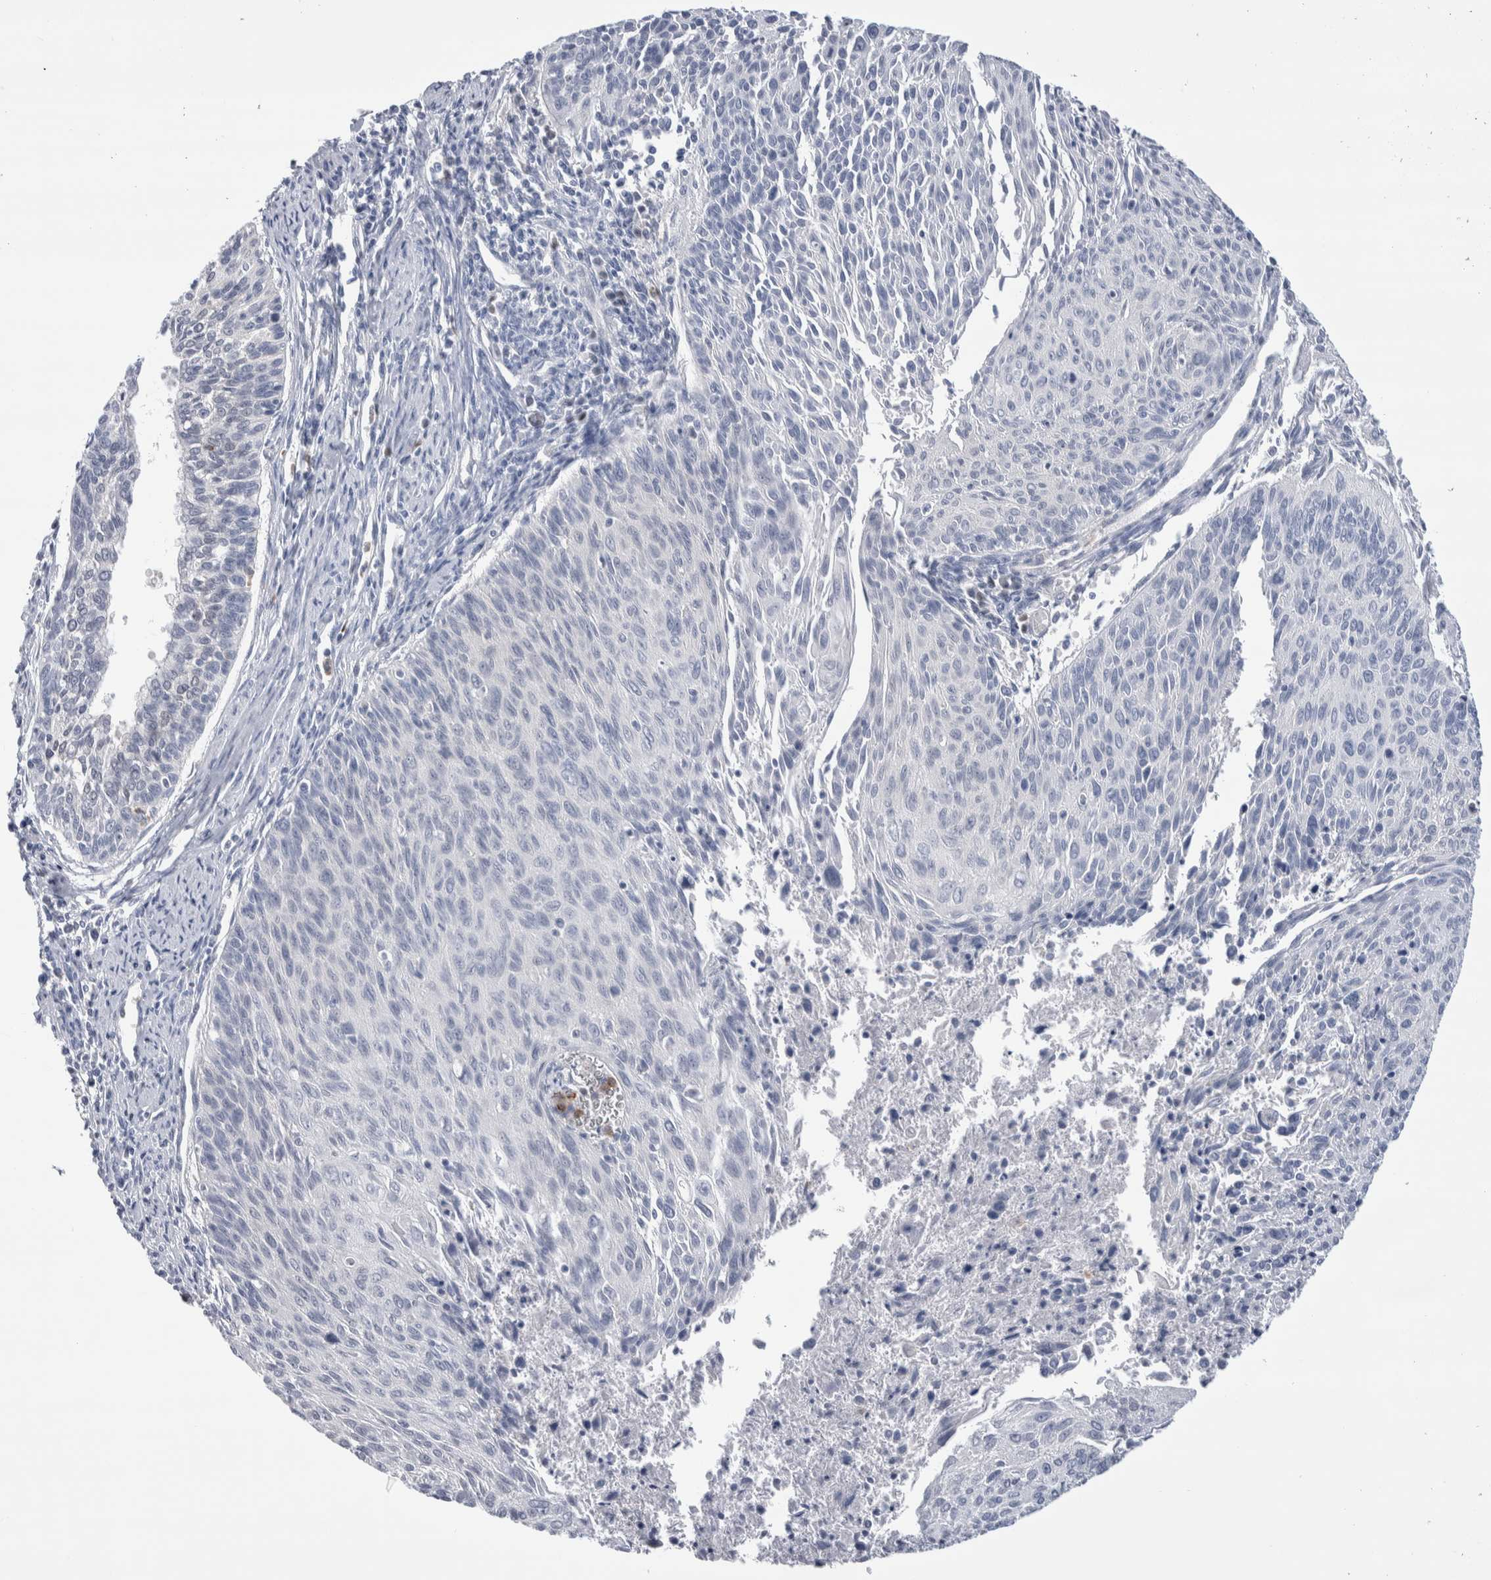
{"staining": {"intensity": "negative", "quantity": "none", "location": "none"}, "tissue": "cervical cancer", "cell_type": "Tumor cells", "image_type": "cancer", "snomed": [{"axis": "morphology", "description": "Squamous cell carcinoma, NOS"}, {"axis": "topography", "description": "Cervix"}], "caption": "The image demonstrates no significant positivity in tumor cells of cervical squamous cell carcinoma.", "gene": "LURAP1L", "patient": {"sex": "female", "age": 55}}